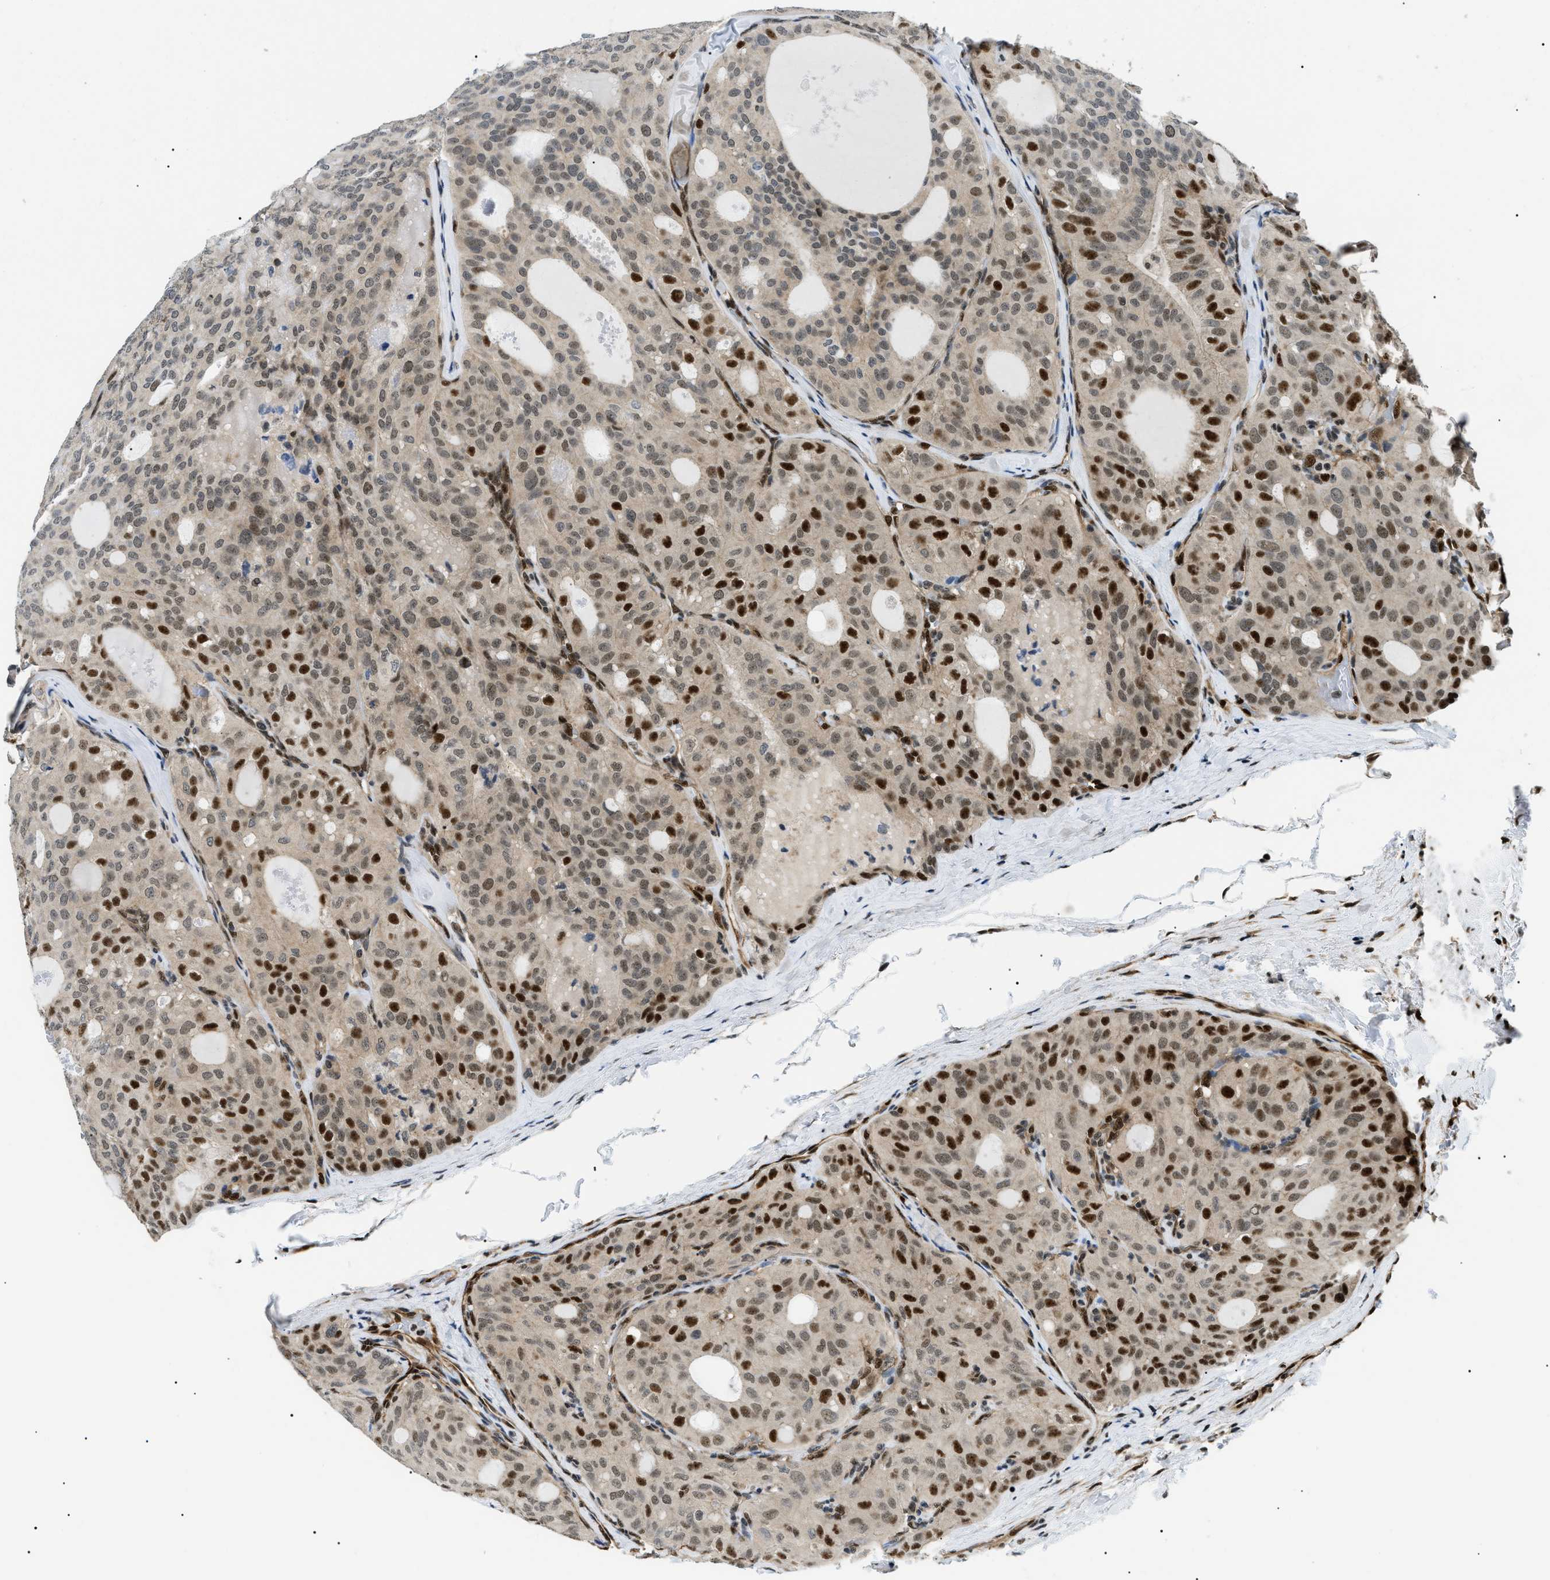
{"staining": {"intensity": "strong", "quantity": "<25%", "location": "cytoplasmic/membranous,nuclear"}, "tissue": "thyroid cancer", "cell_type": "Tumor cells", "image_type": "cancer", "snomed": [{"axis": "morphology", "description": "Follicular adenoma carcinoma, NOS"}, {"axis": "topography", "description": "Thyroid gland"}], "caption": "Thyroid cancer stained with a brown dye shows strong cytoplasmic/membranous and nuclear positive positivity in approximately <25% of tumor cells.", "gene": "CWC25", "patient": {"sex": "male", "age": 75}}